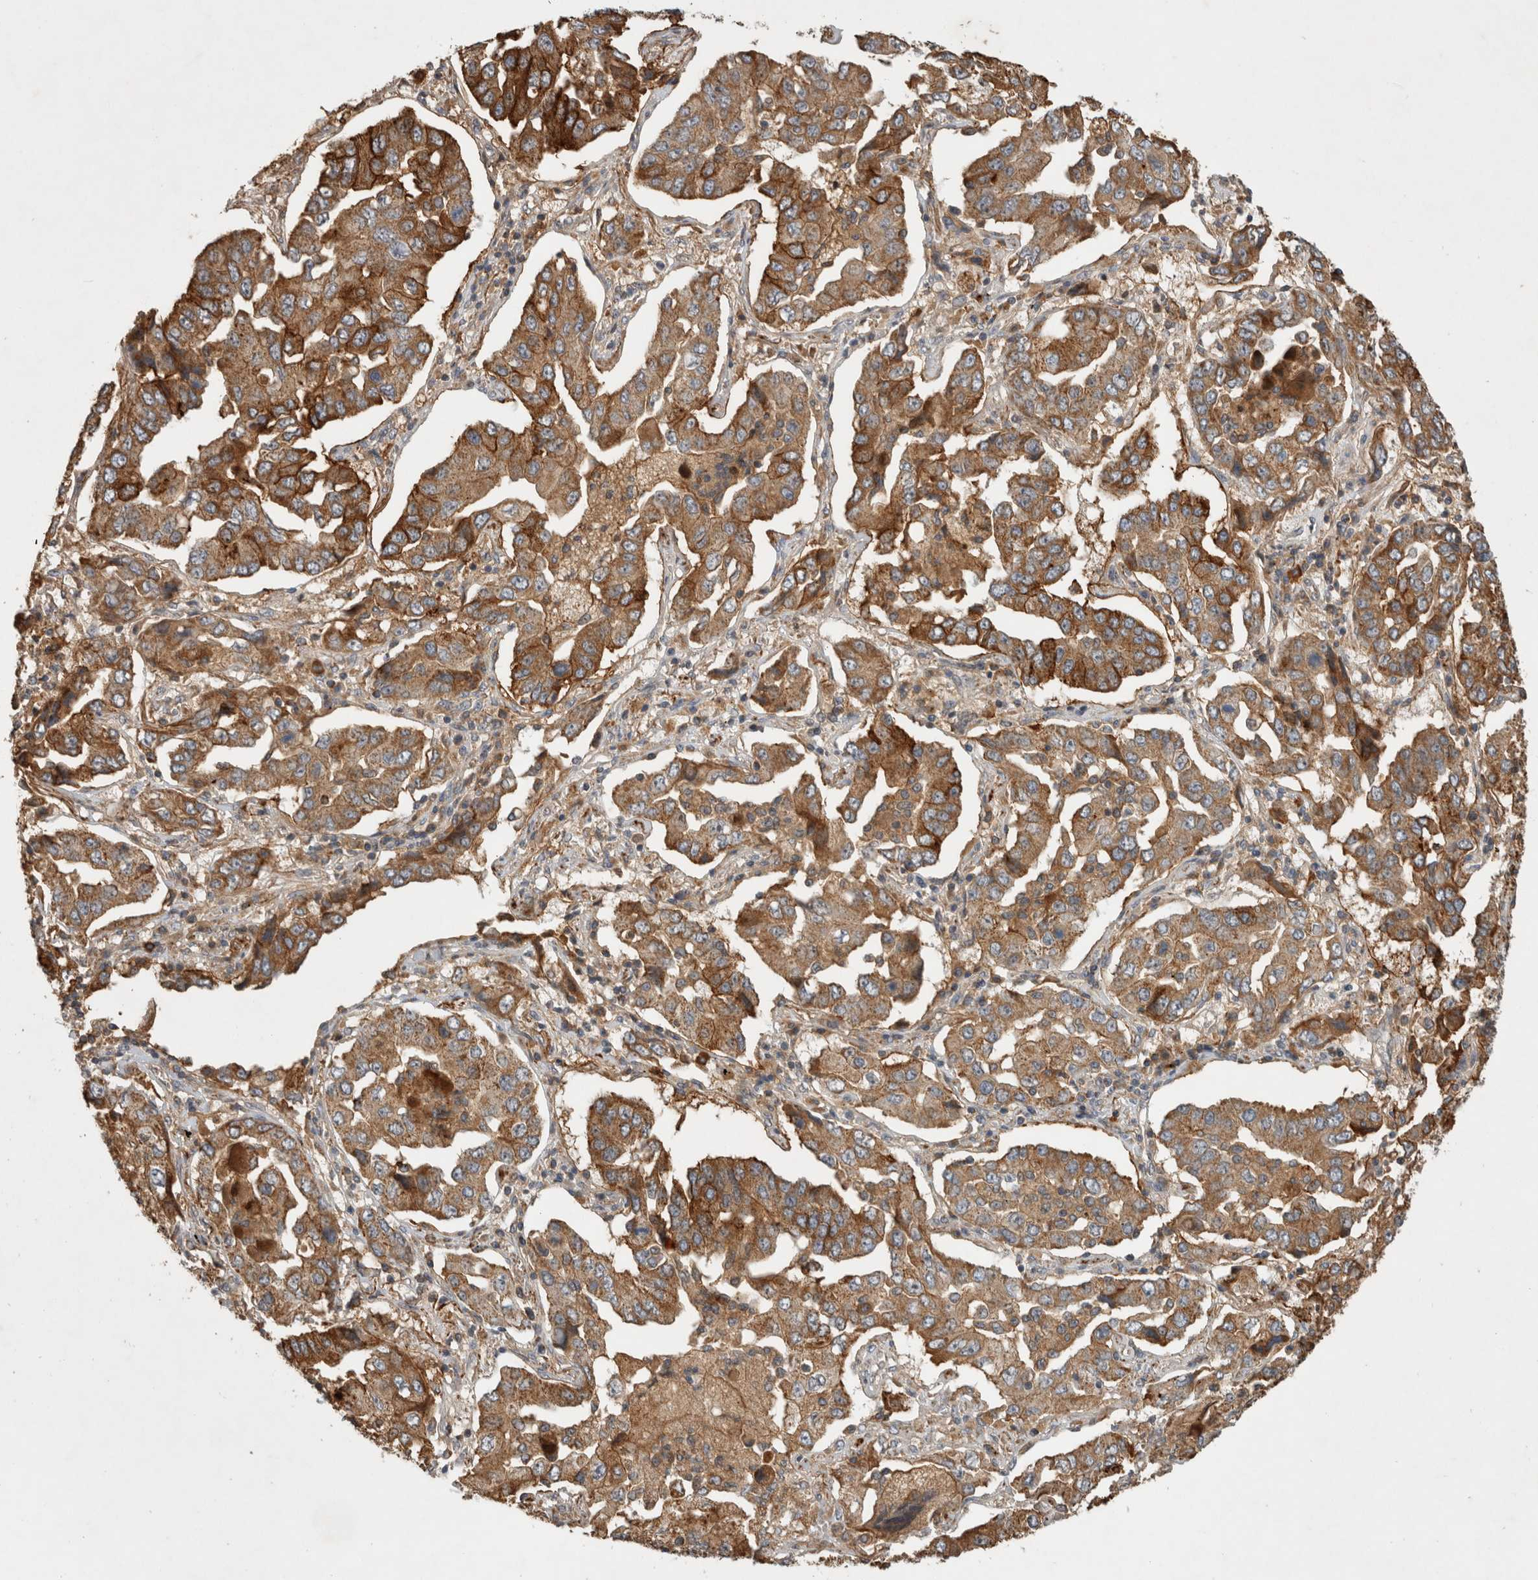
{"staining": {"intensity": "moderate", "quantity": ">75%", "location": "cytoplasmic/membranous"}, "tissue": "lung cancer", "cell_type": "Tumor cells", "image_type": "cancer", "snomed": [{"axis": "morphology", "description": "Adenocarcinoma, NOS"}, {"axis": "topography", "description": "Lung"}], "caption": "Lung cancer stained for a protein (brown) displays moderate cytoplasmic/membranous positive staining in about >75% of tumor cells.", "gene": "SERAC1", "patient": {"sex": "female", "age": 65}}